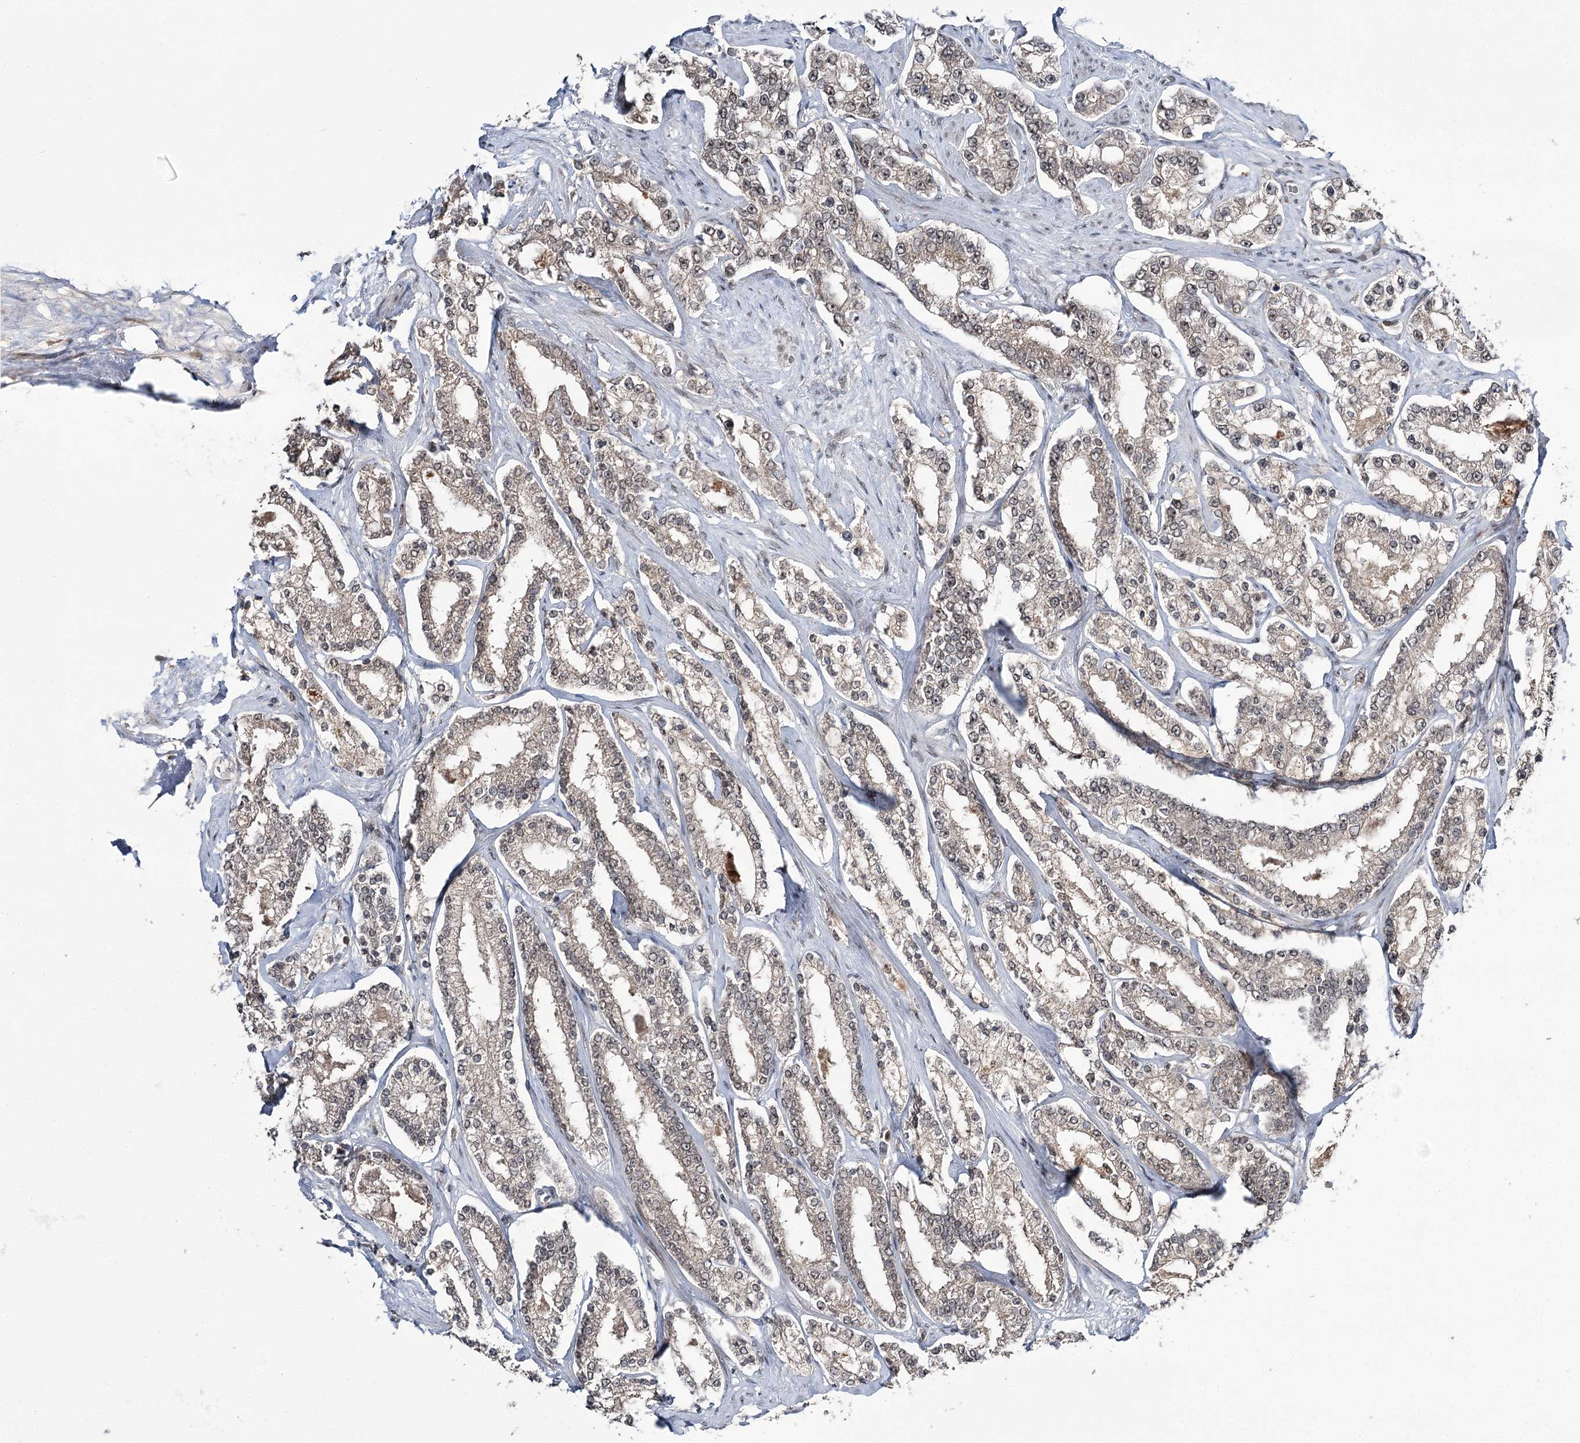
{"staining": {"intensity": "weak", "quantity": "25%-75%", "location": "cytoplasmic/membranous"}, "tissue": "prostate cancer", "cell_type": "Tumor cells", "image_type": "cancer", "snomed": [{"axis": "morphology", "description": "Normal tissue, NOS"}, {"axis": "morphology", "description": "Adenocarcinoma, High grade"}, {"axis": "topography", "description": "Prostate"}], "caption": "Brown immunohistochemical staining in human high-grade adenocarcinoma (prostate) exhibits weak cytoplasmic/membranous expression in about 25%-75% of tumor cells. The staining was performed using DAB, with brown indicating positive protein expression. Nuclei are stained blue with hematoxylin.", "gene": "ERCC3", "patient": {"sex": "male", "age": 83}}